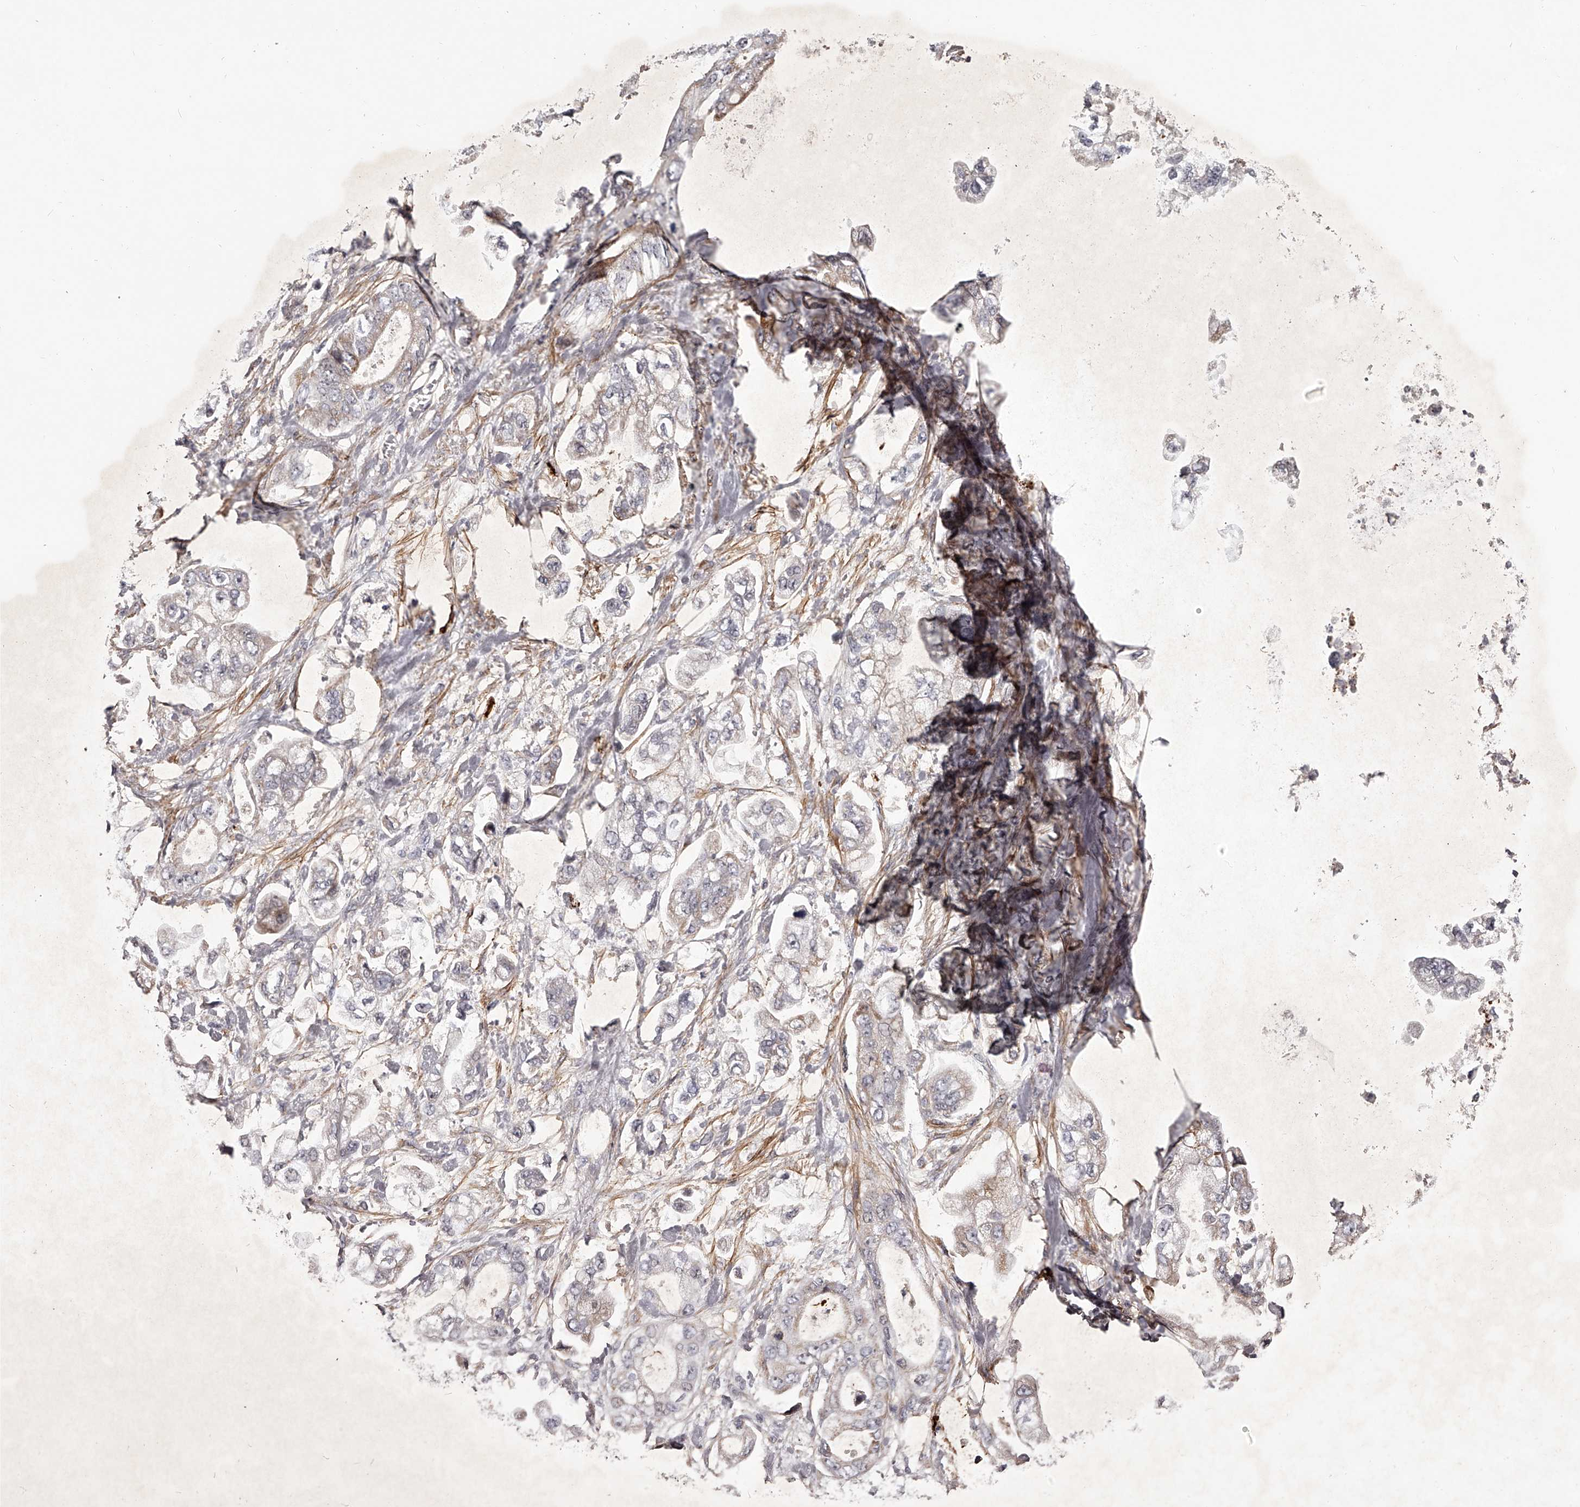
{"staining": {"intensity": "weak", "quantity": "<25%", "location": "cytoplasmic/membranous"}, "tissue": "stomach cancer", "cell_type": "Tumor cells", "image_type": "cancer", "snomed": [{"axis": "morphology", "description": "Normal tissue, NOS"}, {"axis": "morphology", "description": "Adenocarcinoma, NOS"}, {"axis": "topography", "description": "Stomach"}], "caption": "This histopathology image is of adenocarcinoma (stomach) stained with immunohistochemistry to label a protein in brown with the nuclei are counter-stained blue. There is no positivity in tumor cells.", "gene": "RRP36", "patient": {"sex": "male", "age": 62}}